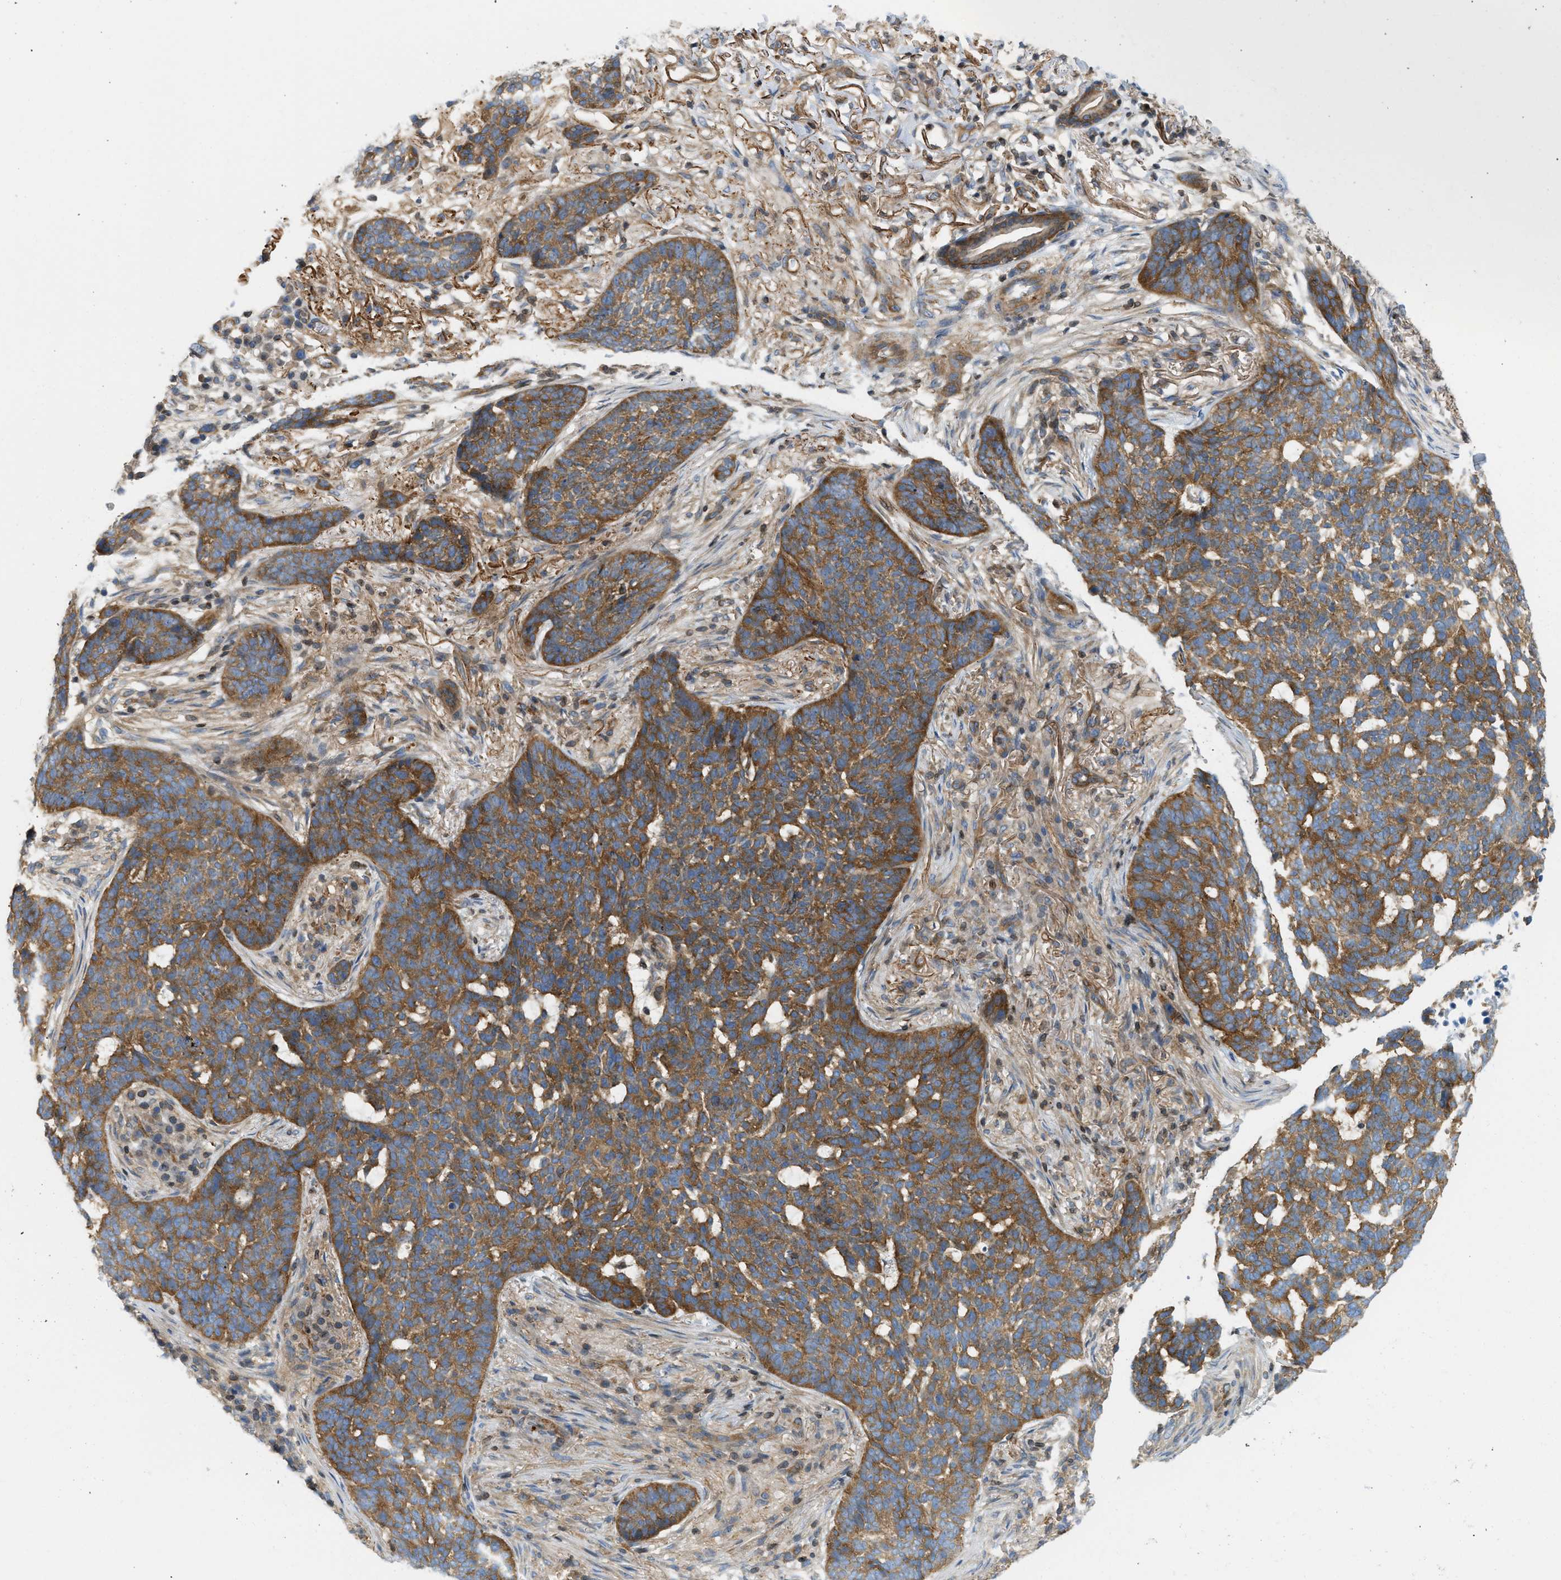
{"staining": {"intensity": "strong", "quantity": ">75%", "location": "cytoplasmic/membranous"}, "tissue": "skin cancer", "cell_type": "Tumor cells", "image_type": "cancer", "snomed": [{"axis": "morphology", "description": "Basal cell carcinoma"}, {"axis": "topography", "description": "Skin"}], "caption": "This micrograph reveals basal cell carcinoma (skin) stained with IHC to label a protein in brown. The cytoplasmic/membranous of tumor cells show strong positivity for the protein. Nuclei are counter-stained blue.", "gene": "STRN", "patient": {"sex": "male", "age": 85}}